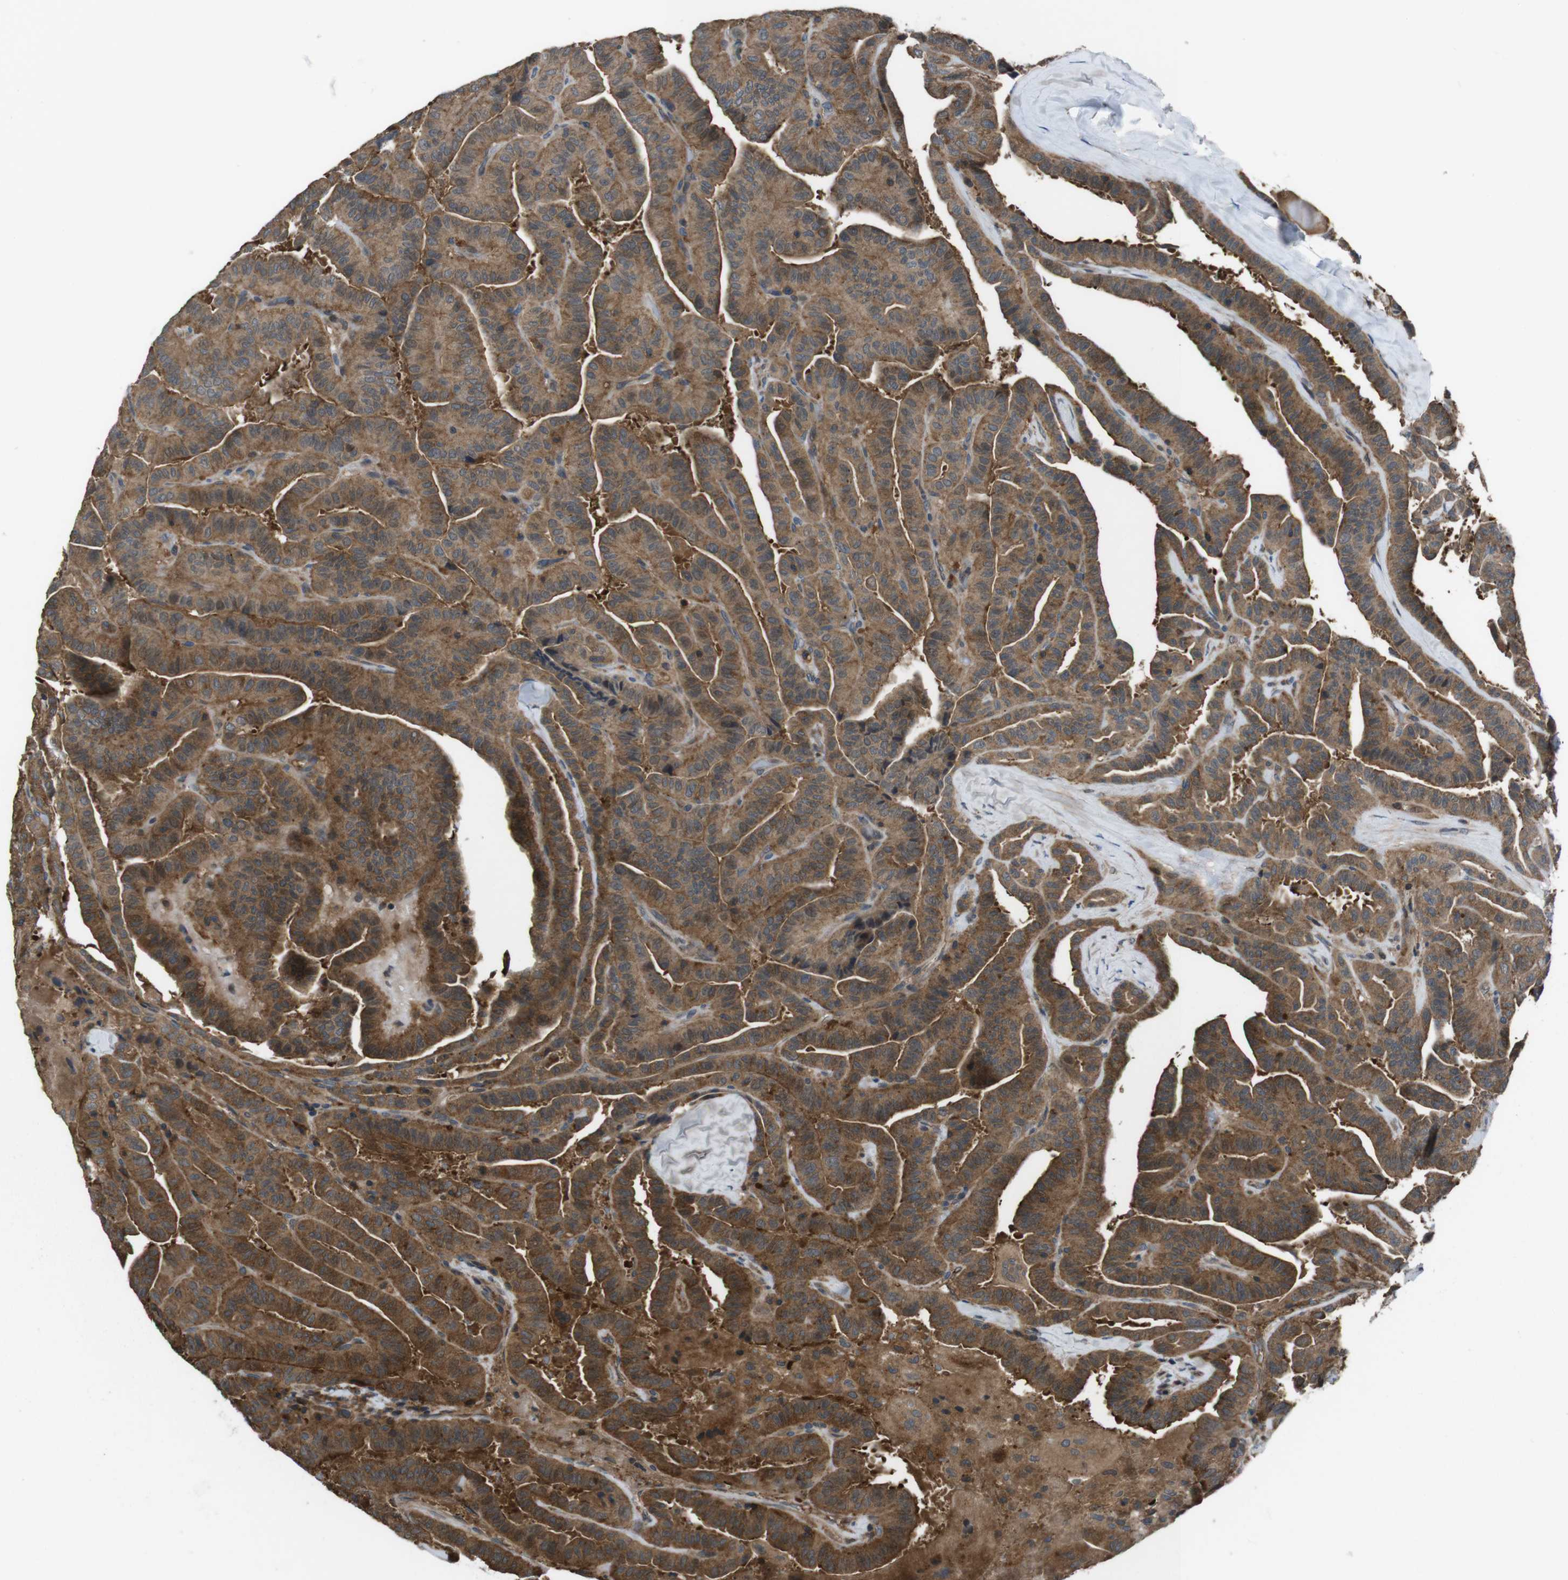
{"staining": {"intensity": "moderate", "quantity": ">75%", "location": "cytoplasmic/membranous"}, "tissue": "thyroid cancer", "cell_type": "Tumor cells", "image_type": "cancer", "snomed": [{"axis": "morphology", "description": "Papillary adenocarcinoma, NOS"}, {"axis": "topography", "description": "Thyroid gland"}], "caption": "Thyroid cancer was stained to show a protein in brown. There is medium levels of moderate cytoplasmic/membranous positivity in approximately >75% of tumor cells. Nuclei are stained in blue.", "gene": "SLC22A23", "patient": {"sex": "male", "age": 77}}